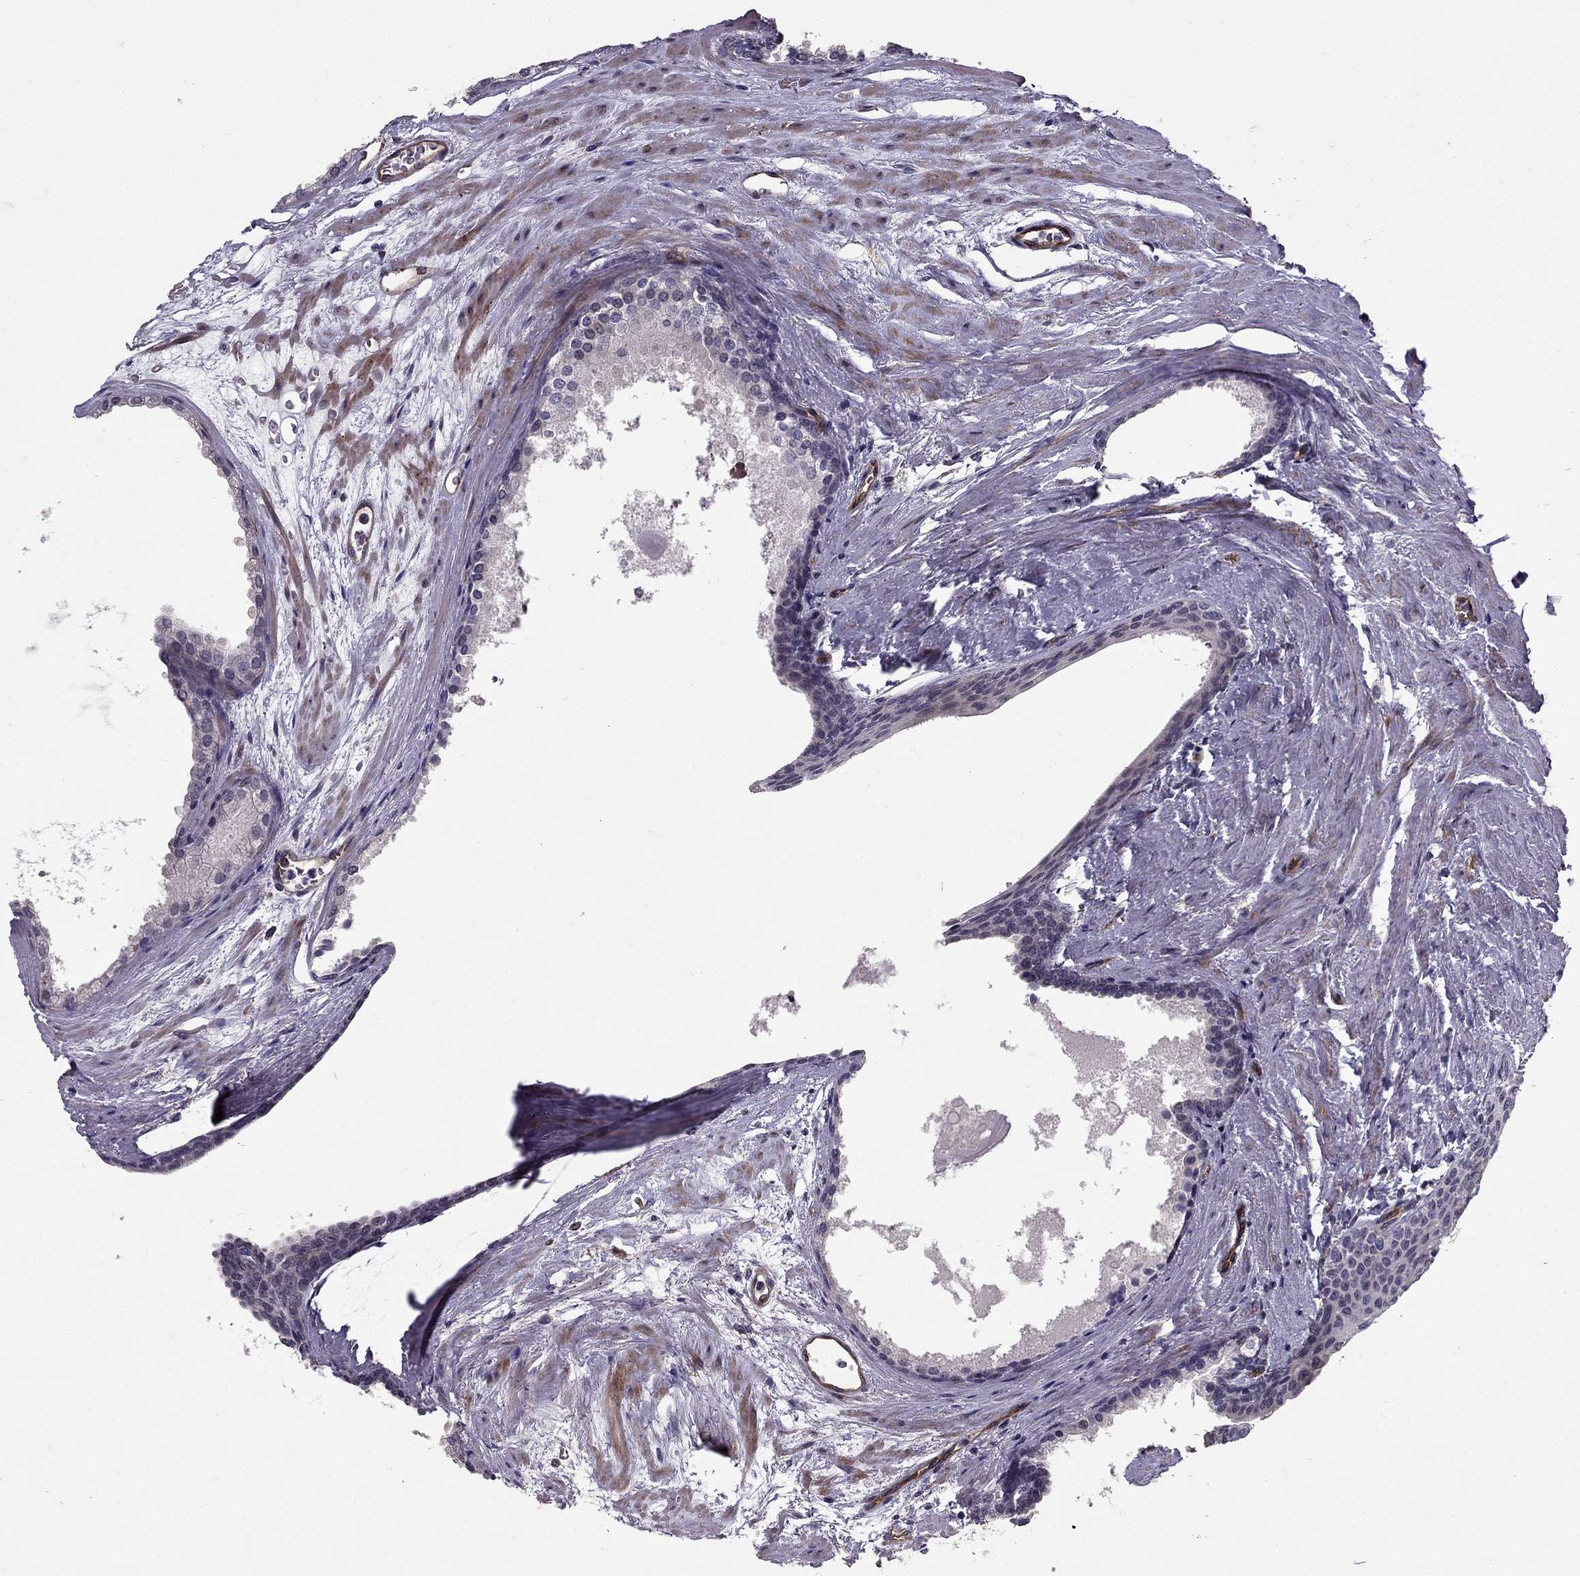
{"staining": {"intensity": "negative", "quantity": "none", "location": "none"}, "tissue": "prostate cancer", "cell_type": "Tumor cells", "image_type": "cancer", "snomed": [{"axis": "morphology", "description": "Adenocarcinoma, Low grade"}, {"axis": "topography", "description": "Prostate"}], "caption": "There is no significant positivity in tumor cells of prostate adenocarcinoma (low-grade).", "gene": "RASIP1", "patient": {"sex": "male", "age": 56}}